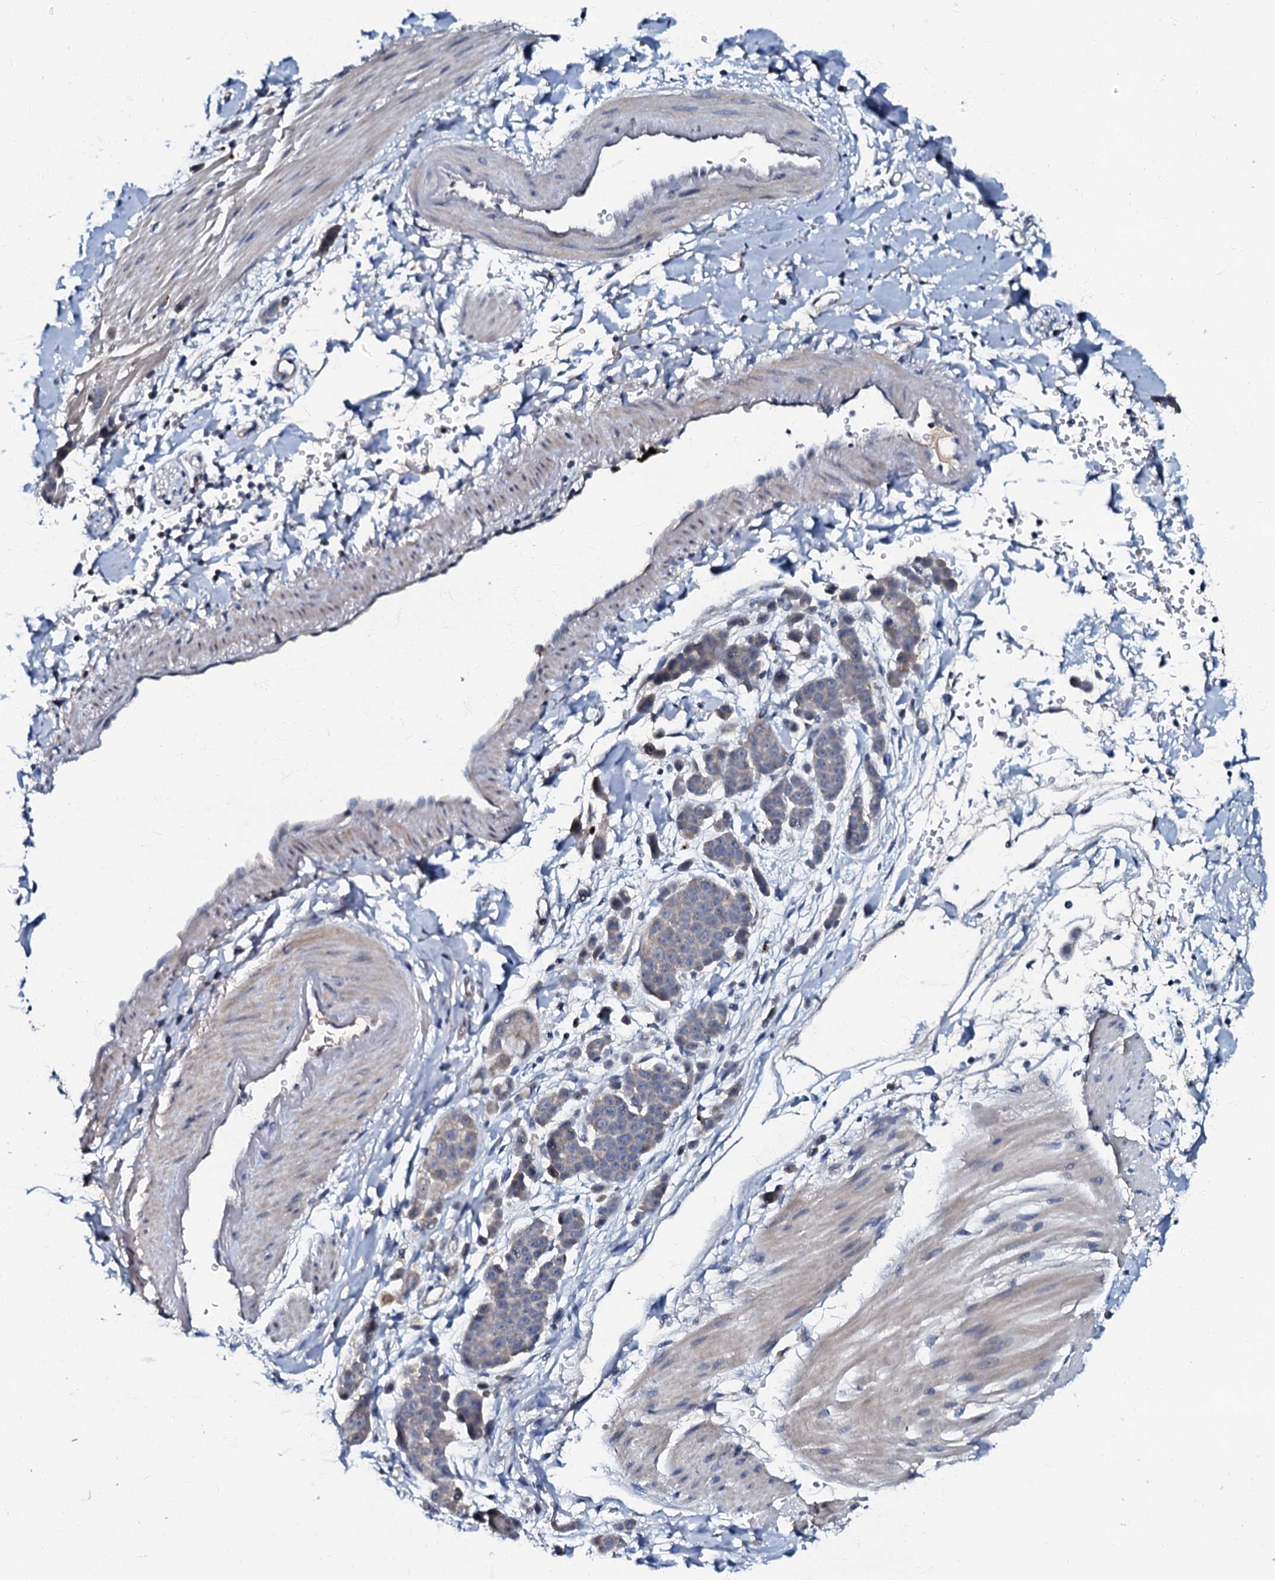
{"staining": {"intensity": "negative", "quantity": "none", "location": "none"}, "tissue": "pancreatic cancer", "cell_type": "Tumor cells", "image_type": "cancer", "snomed": [{"axis": "morphology", "description": "Normal tissue, NOS"}, {"axis": "morphology", "description": "Adenocarcinoma, NOS"}, {"axis": "topography", "description": "Pancreas"}], "caption": "DAB immunohistochemical staining of human pancreatic adenocarcinoma demonstrates no significant expression in tumor cells.", "gene": "OLAH", "patient": {"sex": "female", "age": 64}}